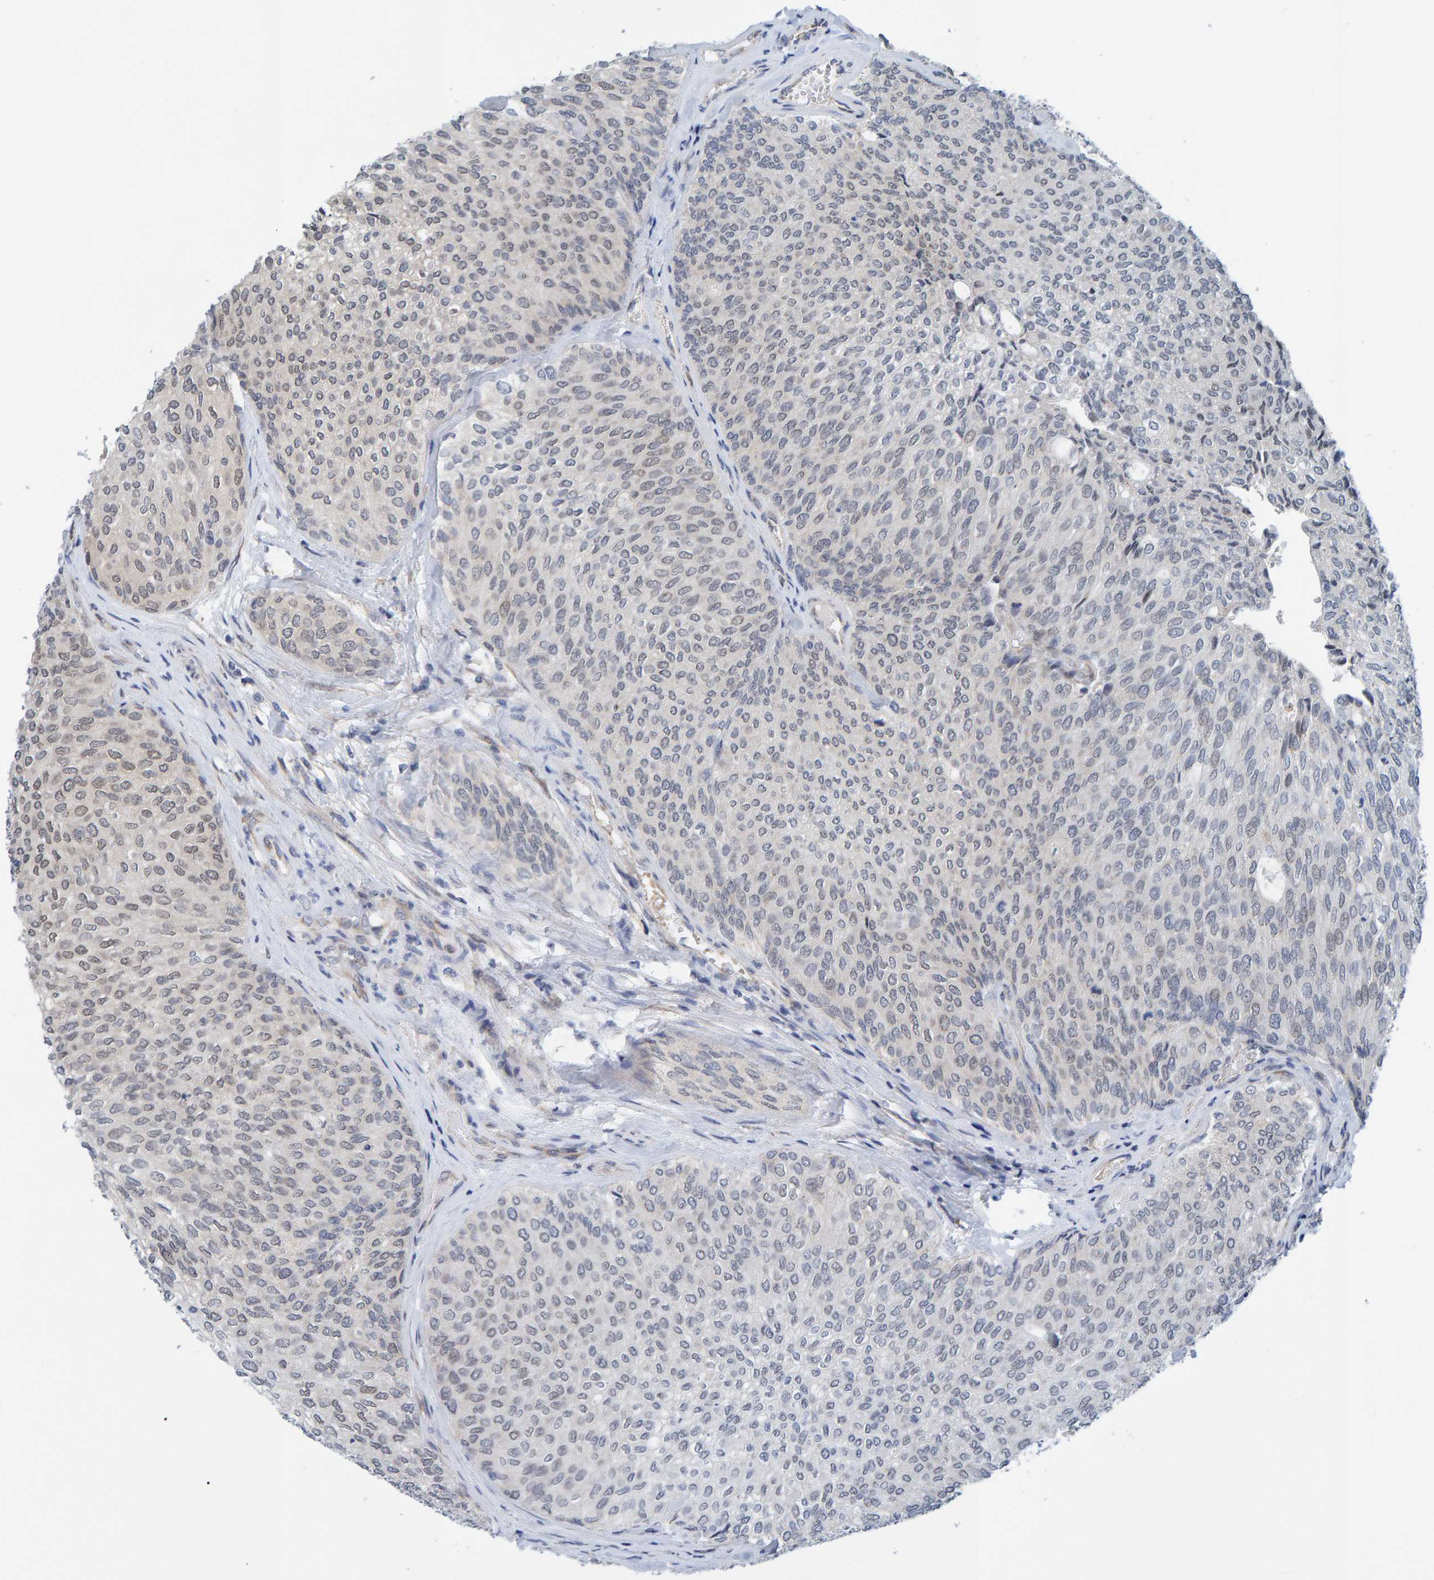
{"staining": {"intensity": "negative", "quantity": "none", "location": "none"}, "tissue": "urothelial cancer", "cell_type": "Tumor cells", "image_type": "cancer", "snomed": [{"axis": "morphology", "description": "Urothelial carcinoma, Low grade"}, {"axis": "topography", "description": "Urinary bladder"}], "caption": "DAB (3,3'-diaminobenzidine) immunohistochemical staining of human urothelial cancer shows no significant staining in tumor cells.", "gene": "SCRN2", "patient": {"sex": "female", "age": 79}}